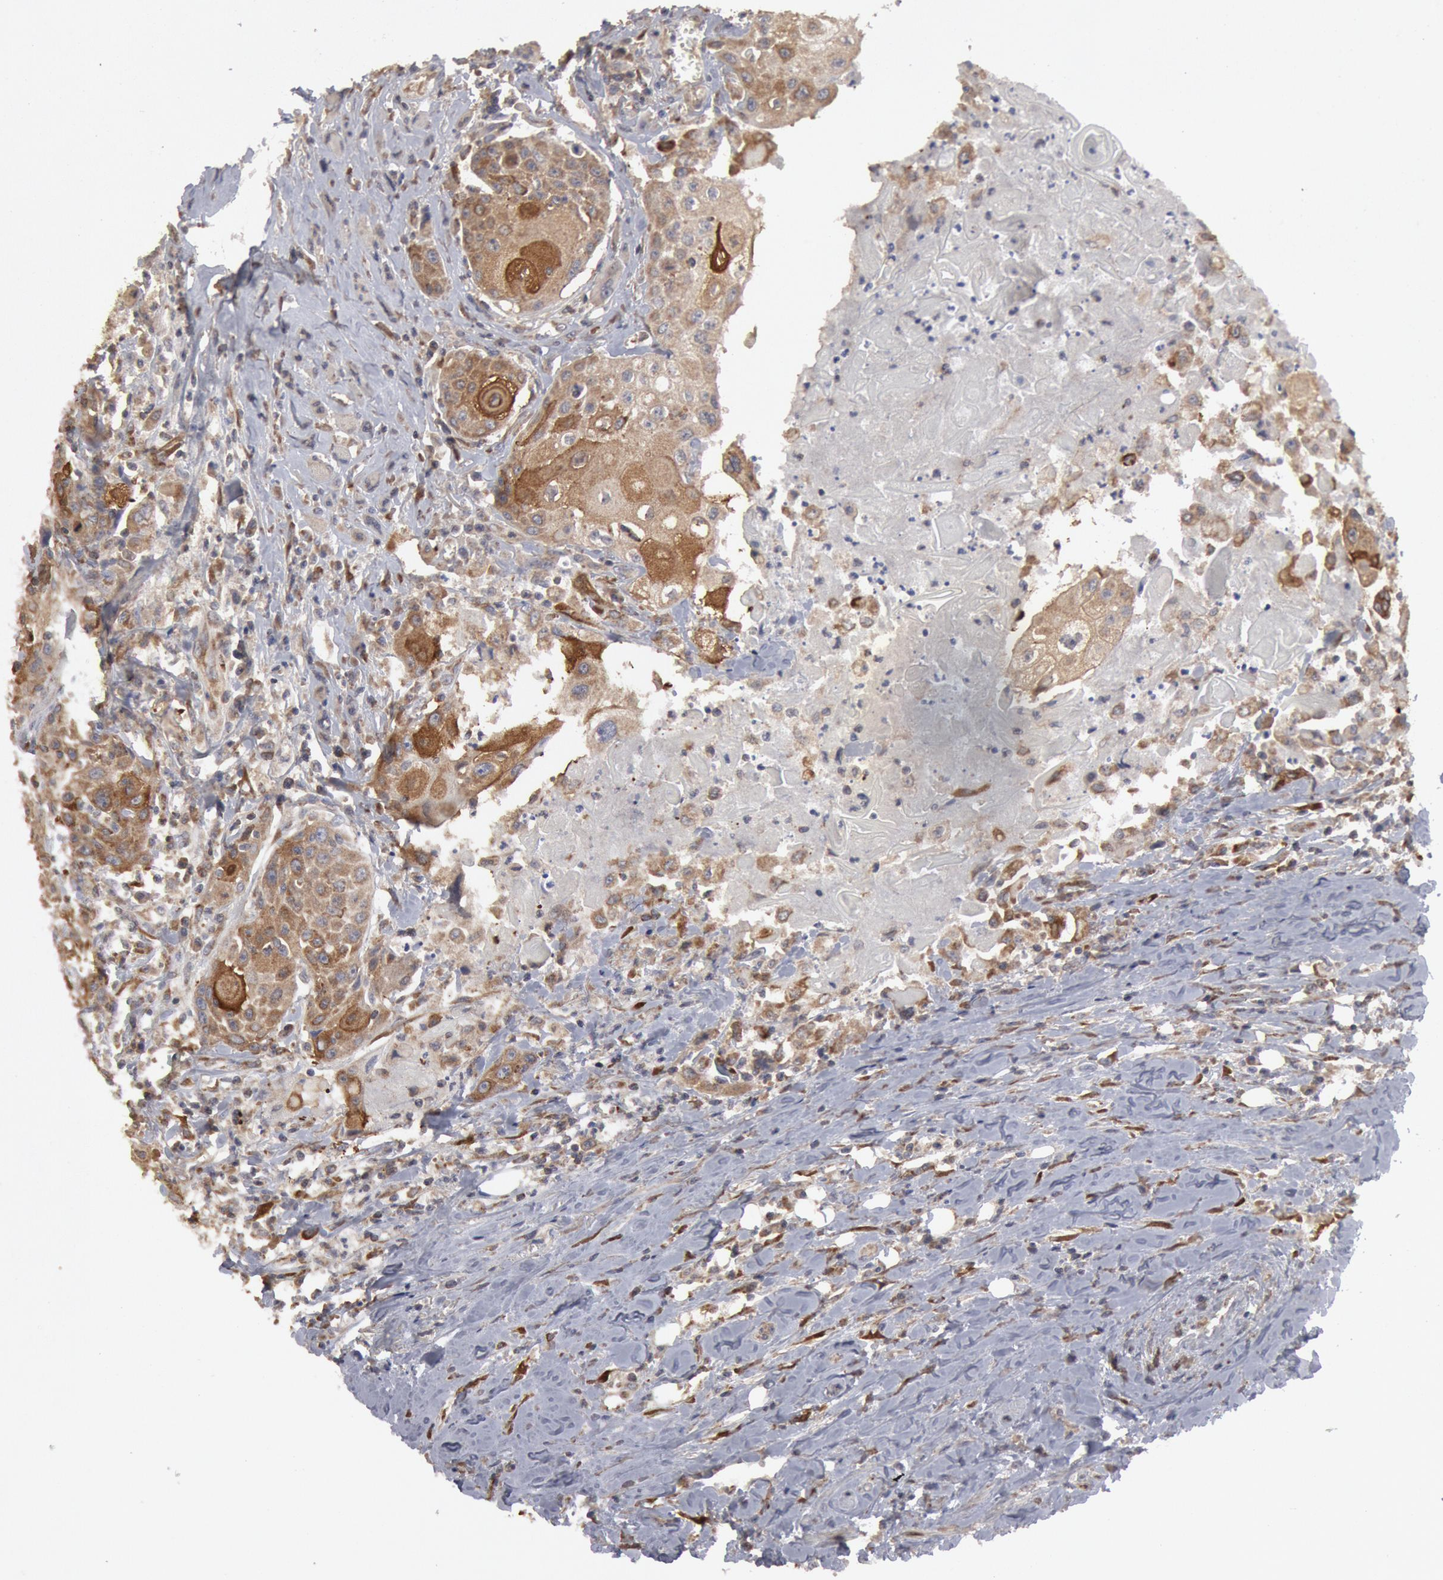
{"staining": {"intensity": "moderate", "quantity": ">75%", "location": "cytoplasmic/membranous"}, "tissue": "head and neck cancer", "cell_type": "Tumor cells", "image_type": "cancer", "snomed": [{"axis": "morphology", "description": "Squamous cell carcinoma, NOS"}, {"axis": "topography", "description": "Oral tissue"}, {"axis": "topography", "description": "Head-Neck"}], "caption": "Brown immunohistochemical staining in human head and neck squamous cell carcinoma shows moderate cytoplasmic/membranous staining in about >75% of tumor cells. The staining is performed using DAB (3,3'-diaminobenzidine) brown chromogen to label protein expression. The nuclei are counter-stained blue using hematoxylin.", "gene": "OSBPL8", "patient": {"sex": "female", "age": 82}}